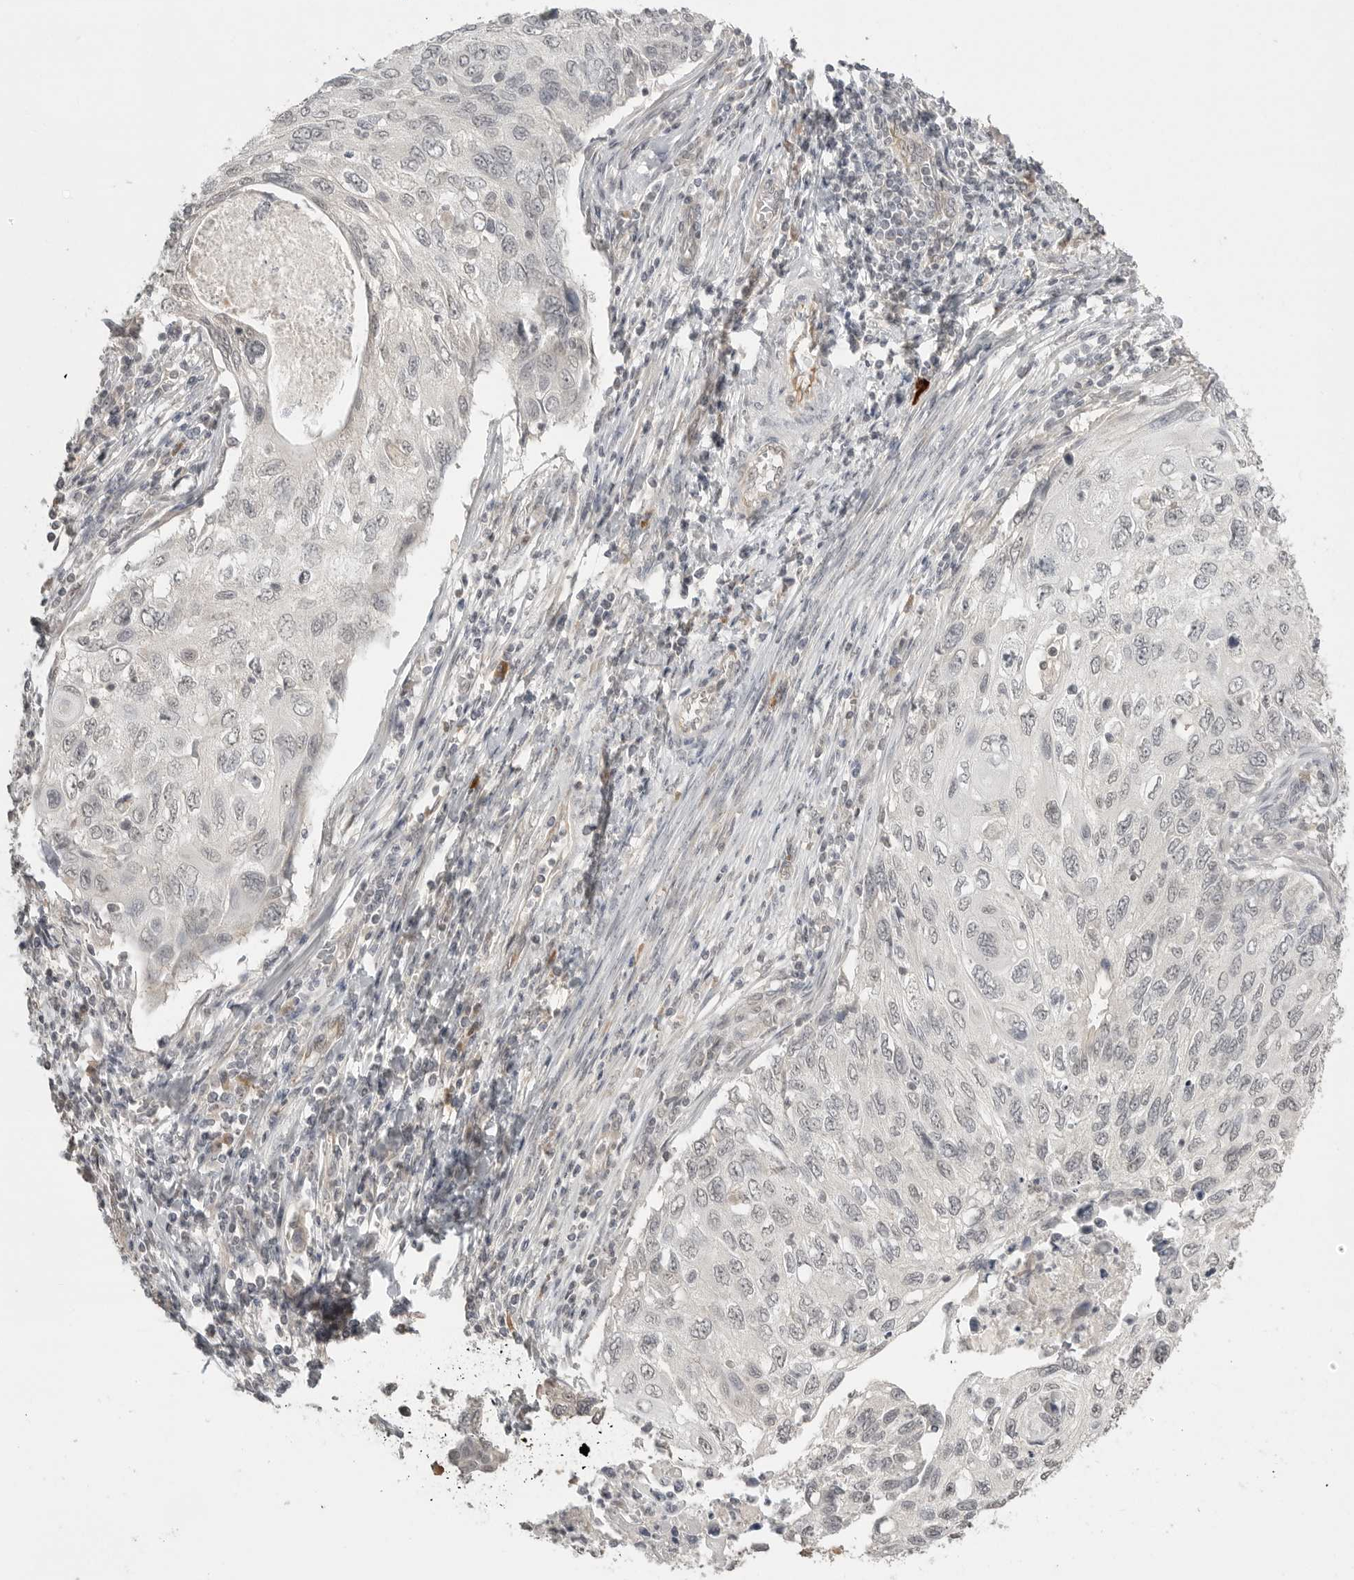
{"staining": {"intensity": "negative", "quantity": "none", "location": "none"}, "tissue": "cervical cancer", "cell_type": "Tumor cells", "image_type": "cancer", "snomed": [{"axis": "morphology", "description": "Squamous cell carcinoma, NOS"}, {"axis": "topography", "description": "Cervix"}], "caption": "The histopathology image reveals no staining of tumor cells in squamous cell carcinoma (cervical).", "gene": "SMG8", "patient": {"sex": "female", "age": 70}}